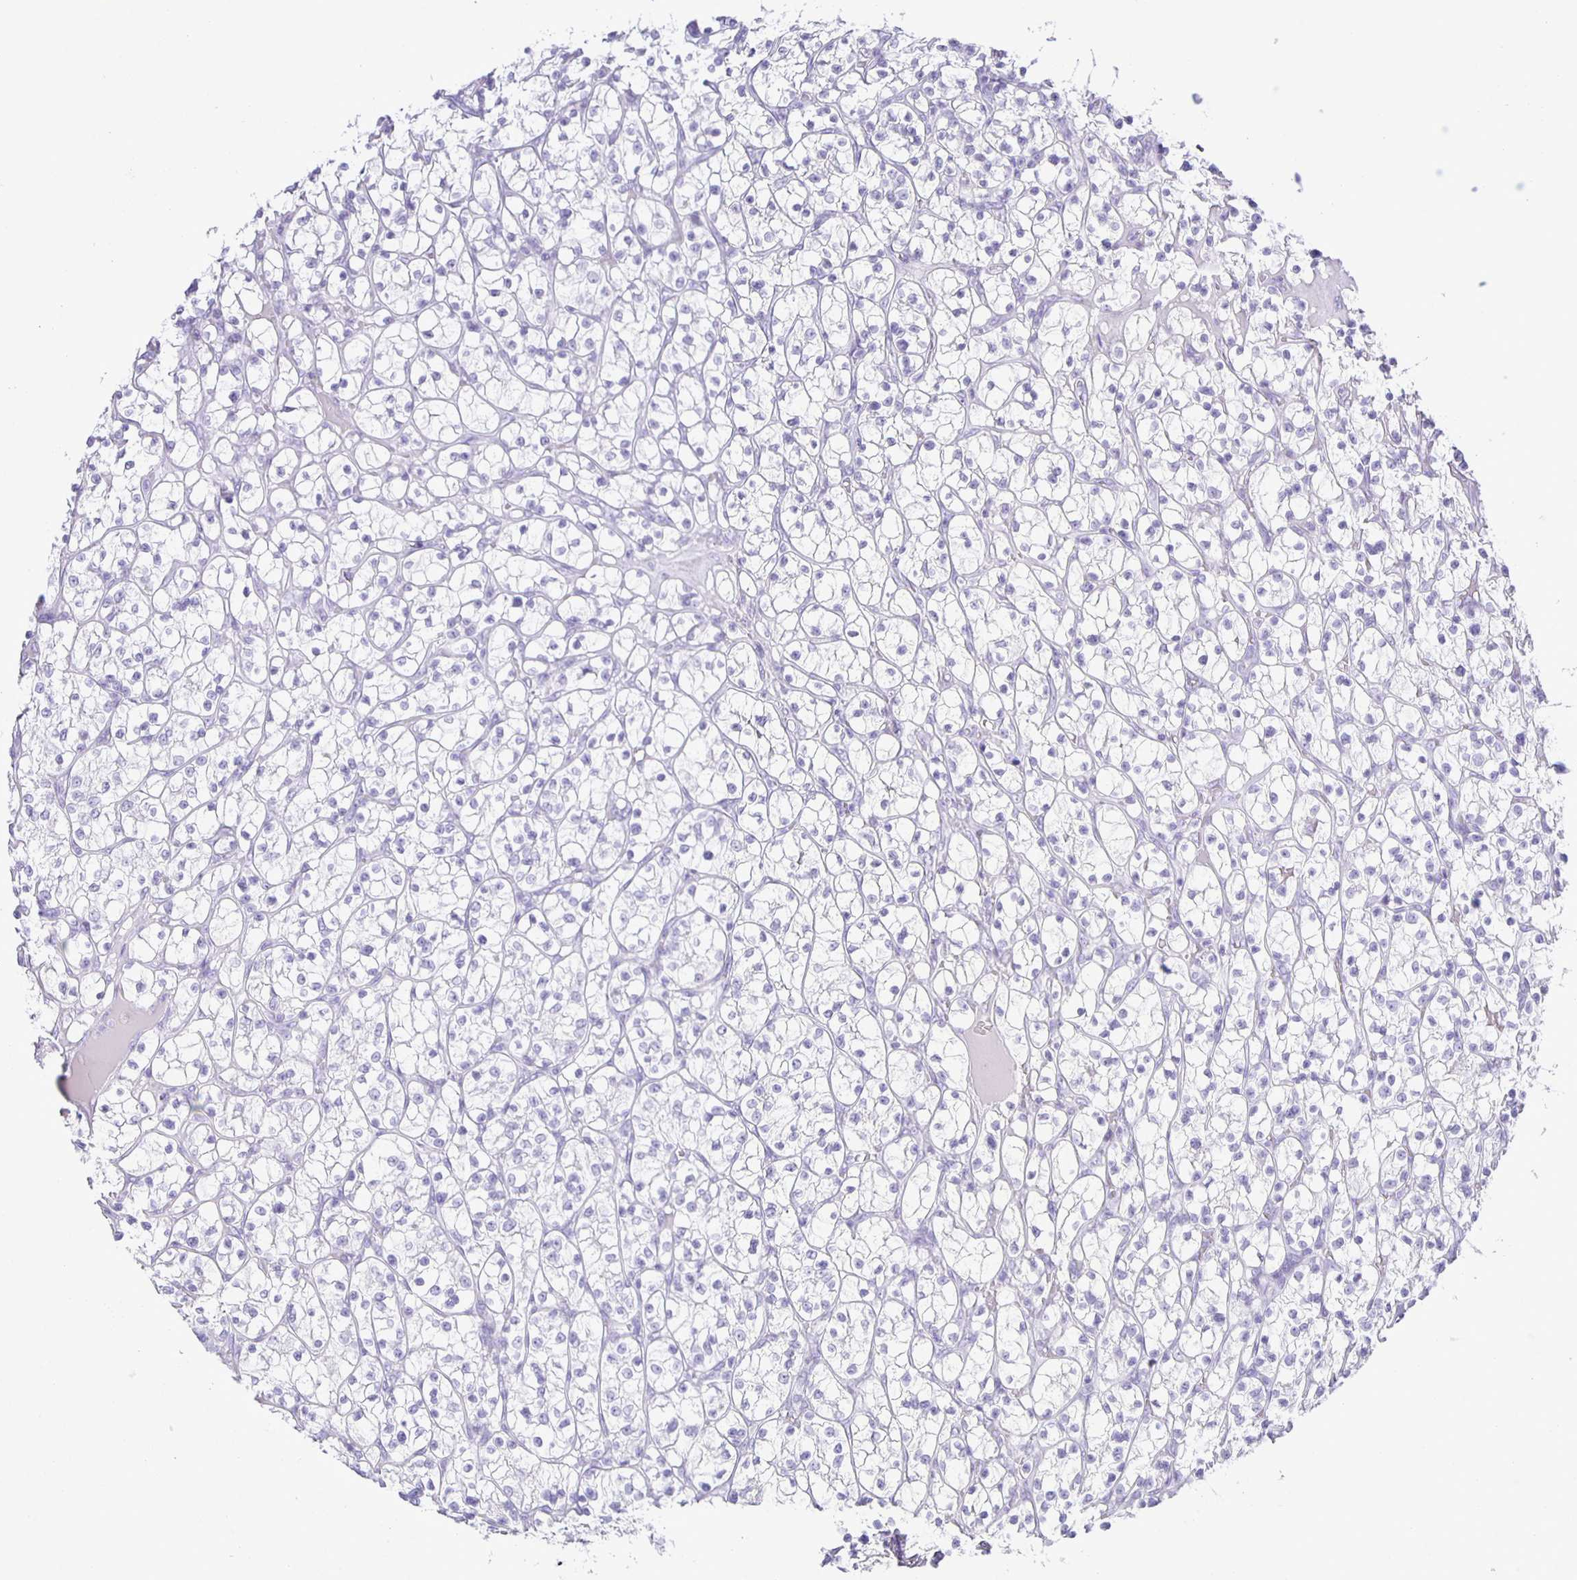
{"staining": {"intensity": "negative", "quantity": "none", "location": "none"}, "tissue": "renal cancer", "cell_type": "Tumor cells", "image_type": "cancer", "snomed": [{"axis": "morphology", "description": "Adenocarcinoma, NOS"}, {"axis": "topography", "description": "Kidney"}], "caption": "High power microscopy histopathology image of an immunohistochemistry image of adenocarcinoma (renal), revealing no significant expression in tumor cells.", "gene": "EZHIP", "patient": {"sex": "female", "age": 64}}